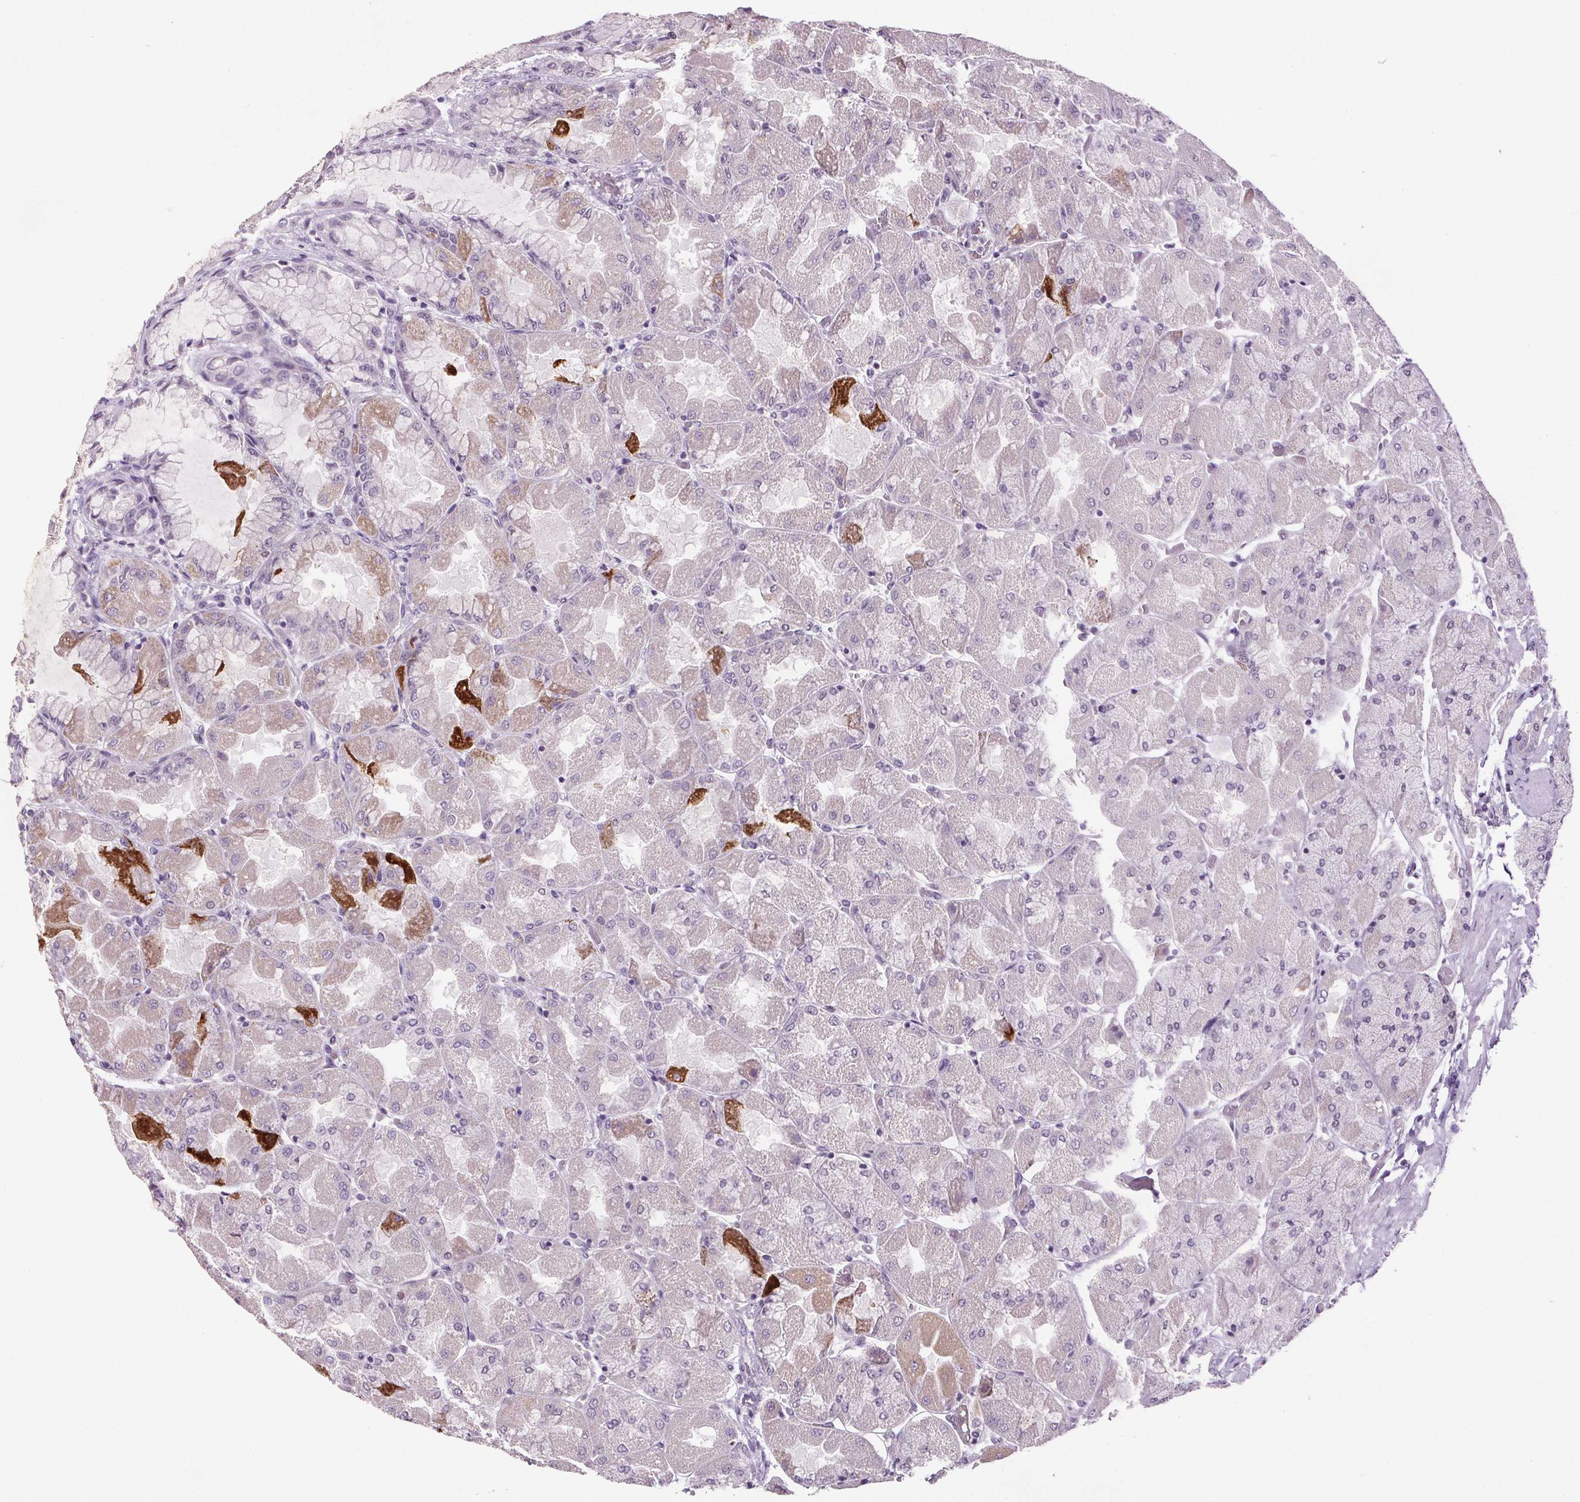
{"staining": {"intensity": "moderate", "quantity": "<25%", "location": "cytoplasmic/membranous"}, "tissue": "stomach", "cell_type": "Glandular cells", "image_type": "normal", "snomed": [{"axis": "morphology", "description": "Normal tissue, NOS"}, {"axis": "topography", "description": "Stomach"}], "caption": "A brown stain shows moderate cytoplasmic/membranous staining of a protein in glandular cells of normal stomach.", "gene": "SLC2A9", "patient": {"sex": "female", "age": 61}}